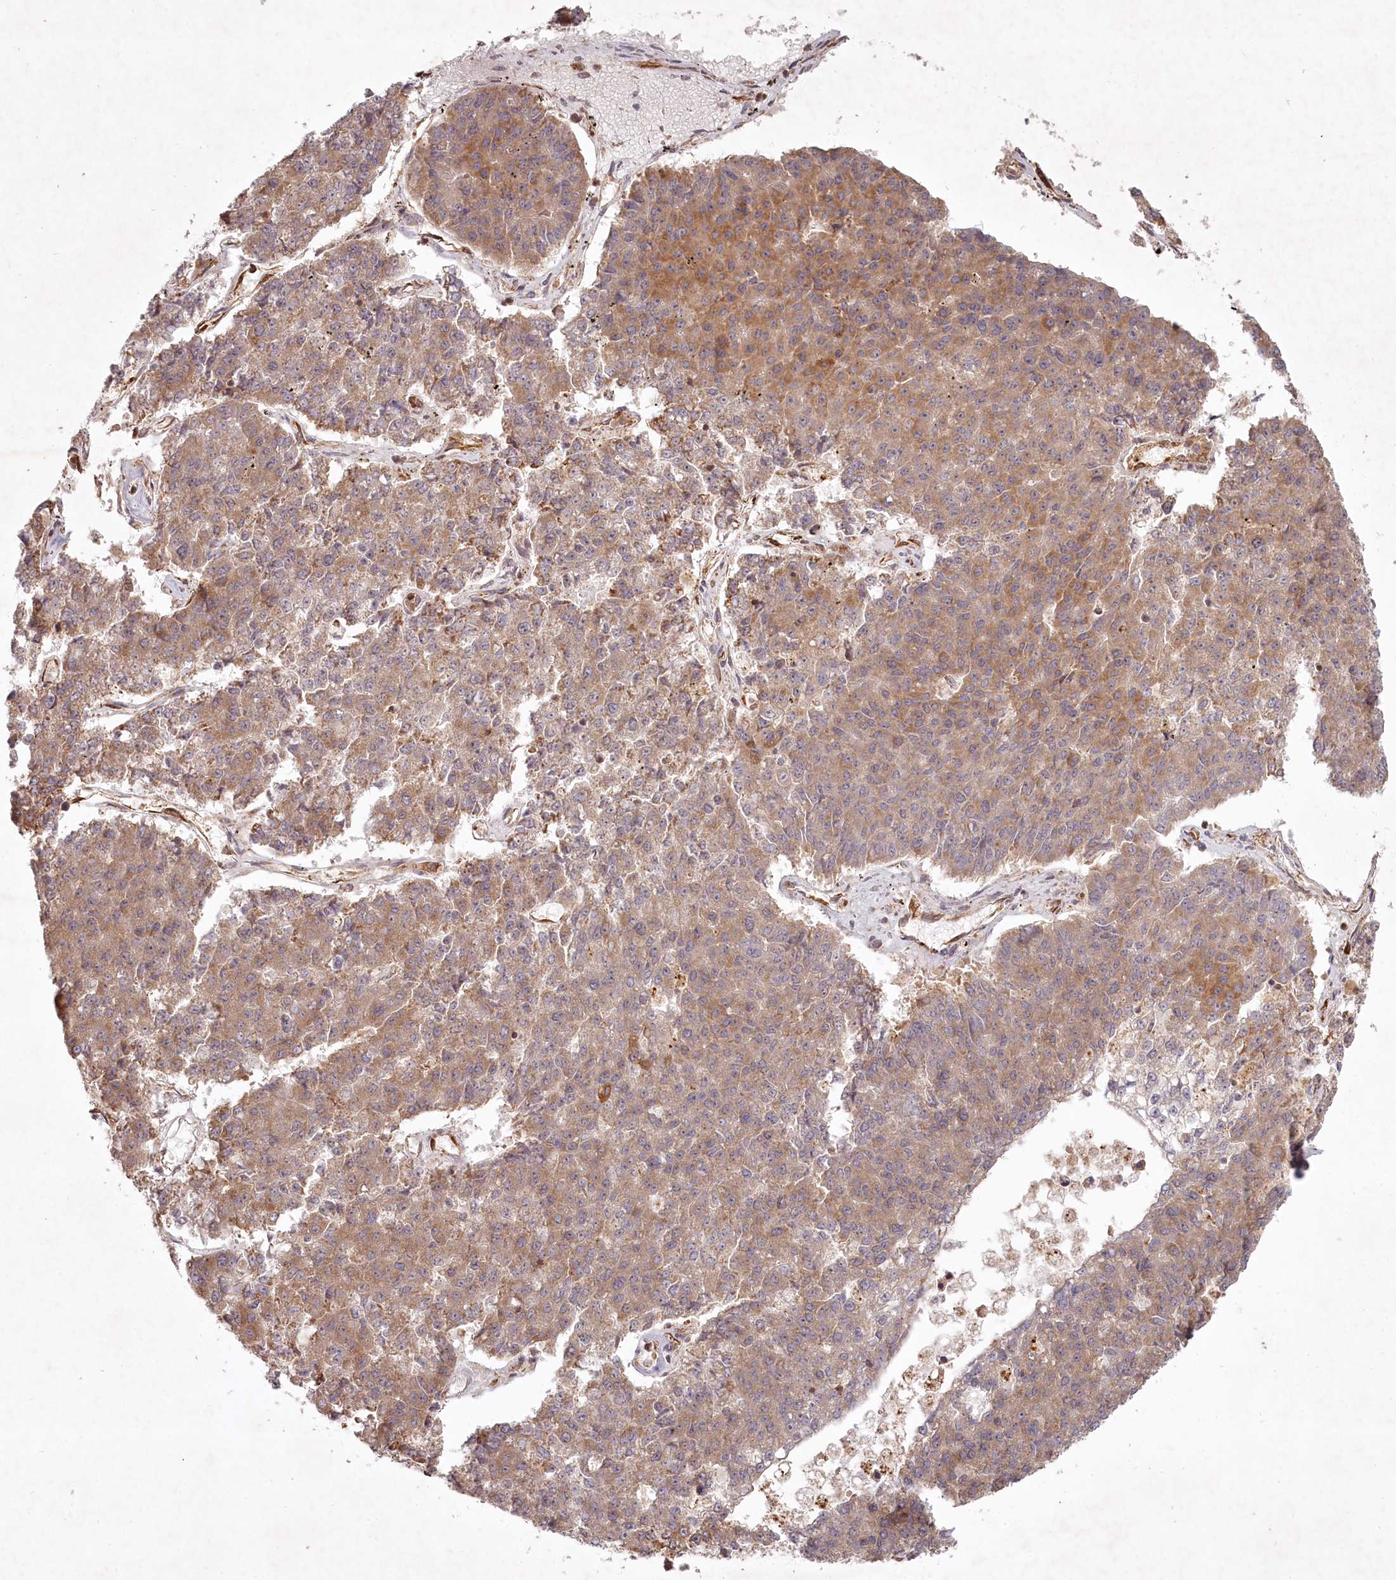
{"staining": {"intensity": "moderate", "quantity": ">75%", "location": "cytoplasmic/membranous"}, "tissue": "pancreatic cancer", "cell_type": "Tumor cells", "image_type": "cancer", "snomed": [{"axis": "morphology", "description": "Adenocarcinoma, NOS"}, {"axis": "topography", "description": "Pancreas"}], "caption": "Protein expression analysis of human pancreatic cancer (adenocarcinoma) reveals moderate cytoplasmic/membranous staining in approximately >75% of tumor cells.", "gene": "TMIE", "patient": {"sex": "male", "age": 50}}